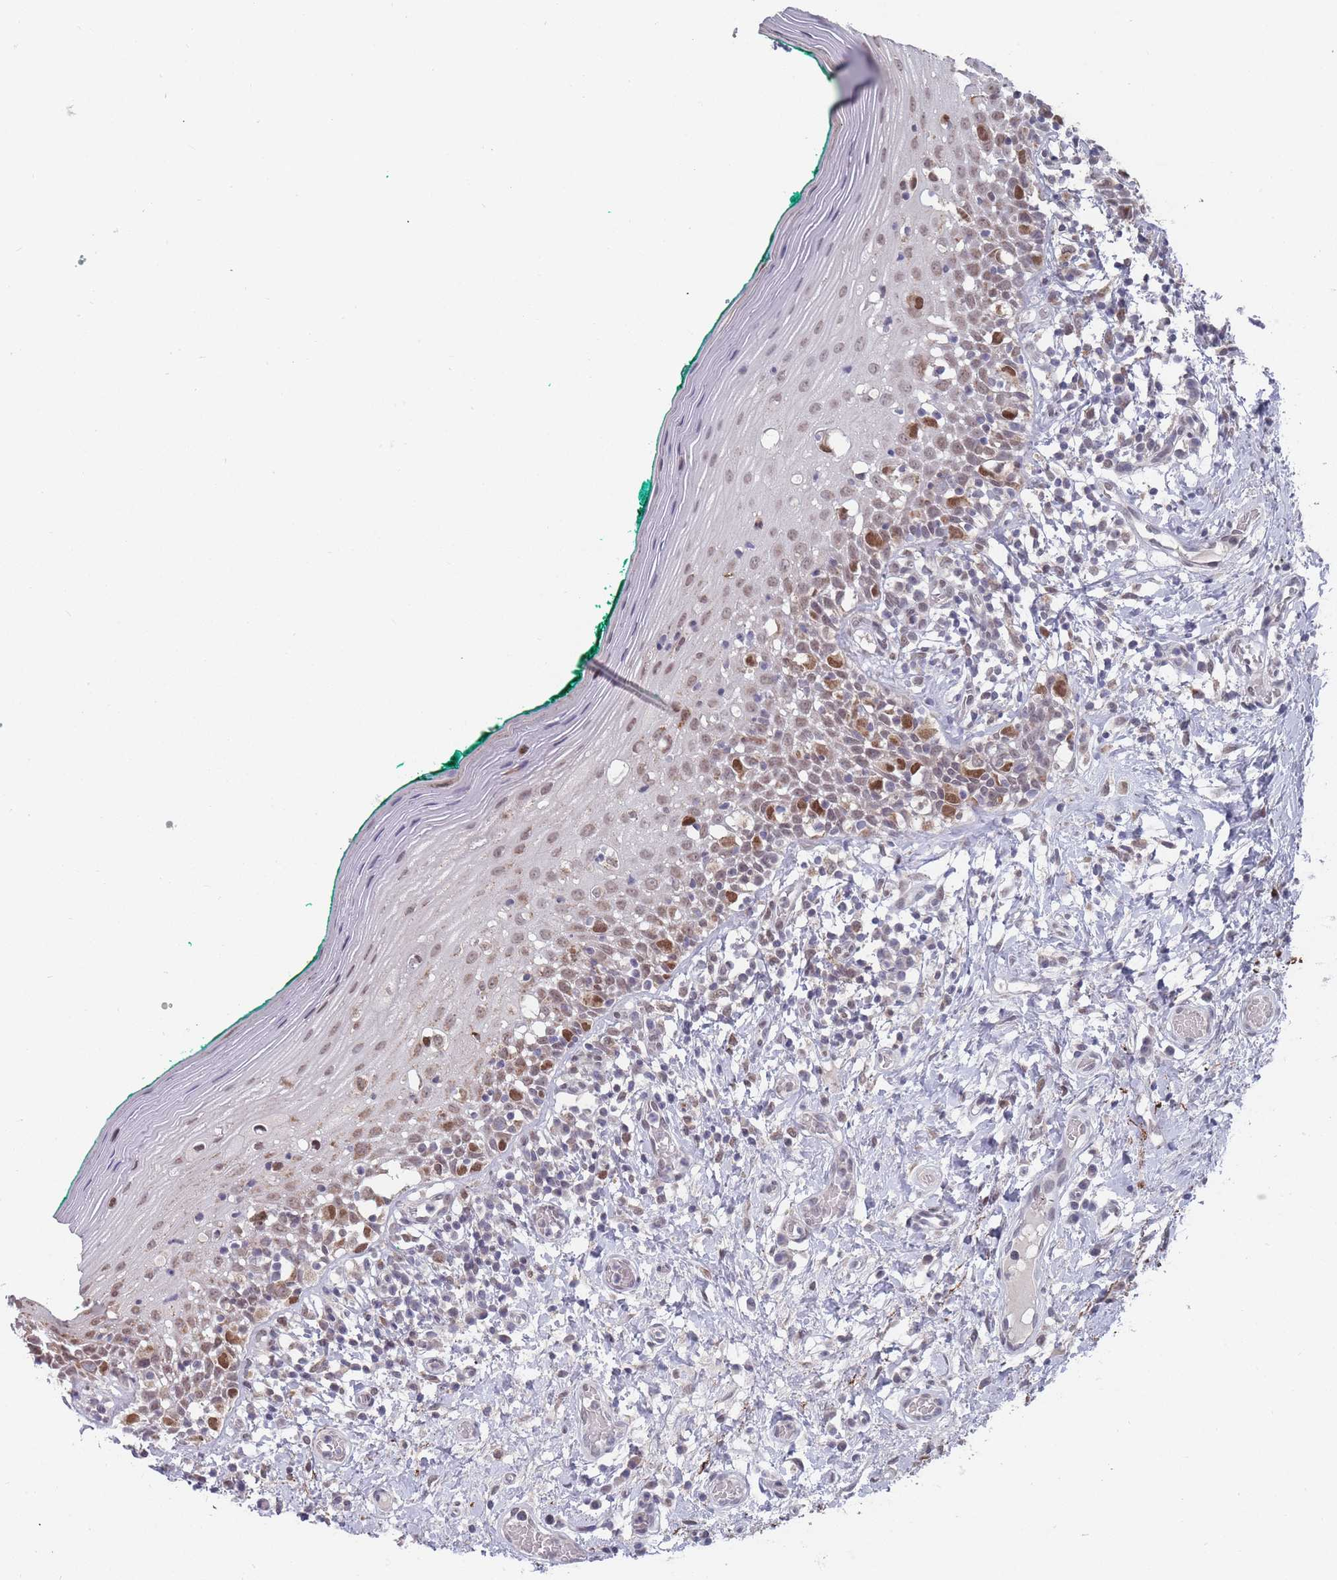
{"staining": {"intensity": "moderate", "quantity": "<25%", "location": "cytoplasmic/membranous,nuclear"}, "tissue": "oral mucosa", "cell_type": "Squamous epithelial cells", "image_type": "normal", "snomed": [{"axis": "morphology", "description": "Normal tissue, NOS"}, {"axis": "topography", "description": "Oral tissue"}], "caption": "The immunohistochemical stain labels moderate cytoplasmic/membranous,nuclear expression in squamous epithelial cells of benign oral mucosa.", "gene": "PEX7", "patient": {"sex": "female", "age": 83}}